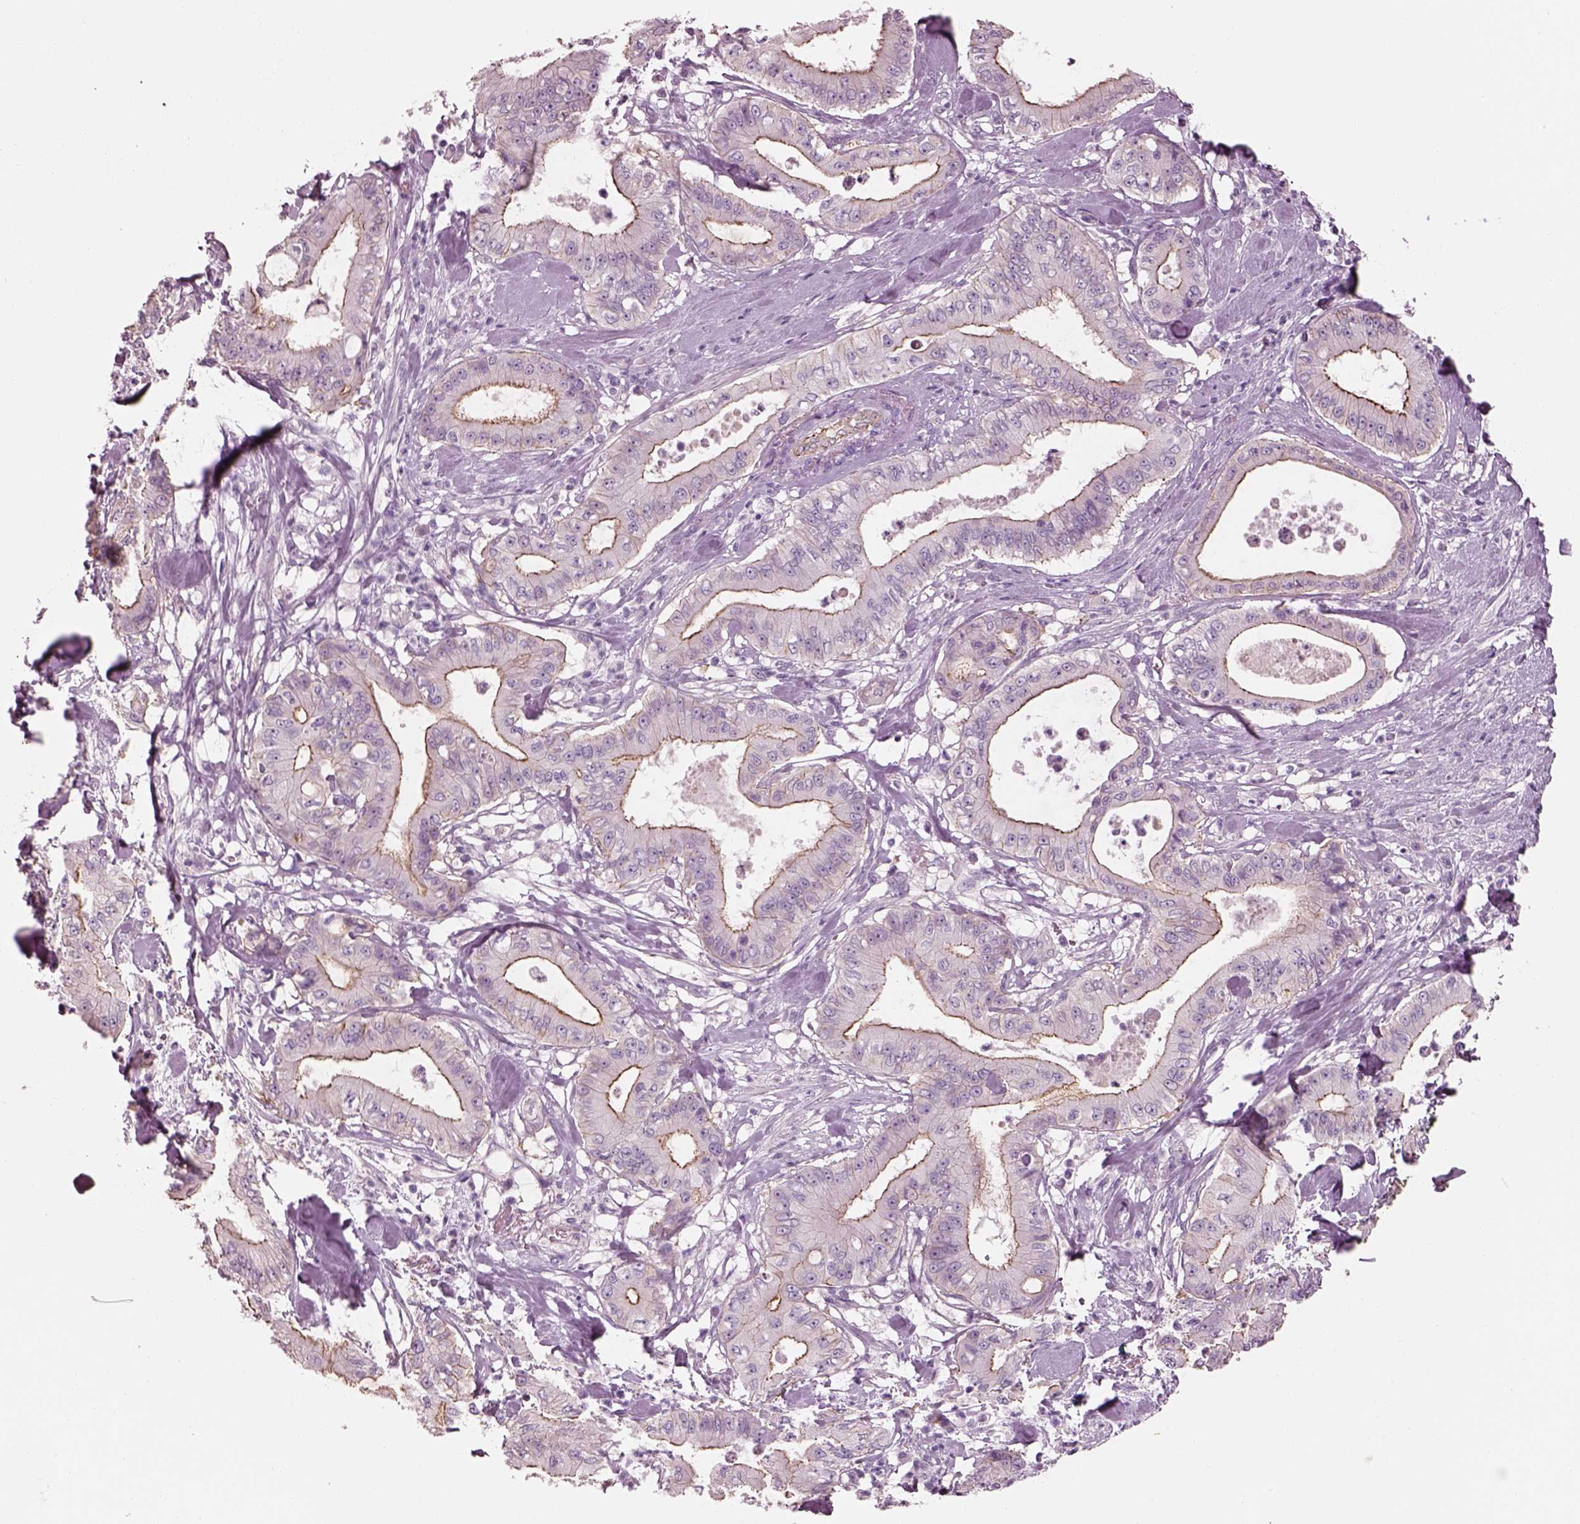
{"staining": {"intensity": "negative", "quantity": "none", "location": "none"}, "tissue": "pancreatic cancer", "cell_type": "Tumor cells", "image_type": "cancer", "snomed": [{"axis": "morphology", "description": "Adenocarcinoma, NOS"}, {"axis": "topography", "description": "Pancreas"}], "caption": "This is a photomicrograph of immunohistochemistry (IHC) staining of adenocarcinoma (pancreatic), which shows no expression in tumor cells. (IHC, brightfield microscopy, high magnification).", "gene": "IGLL1", "patient": {"sex": "male", "age": 71}}